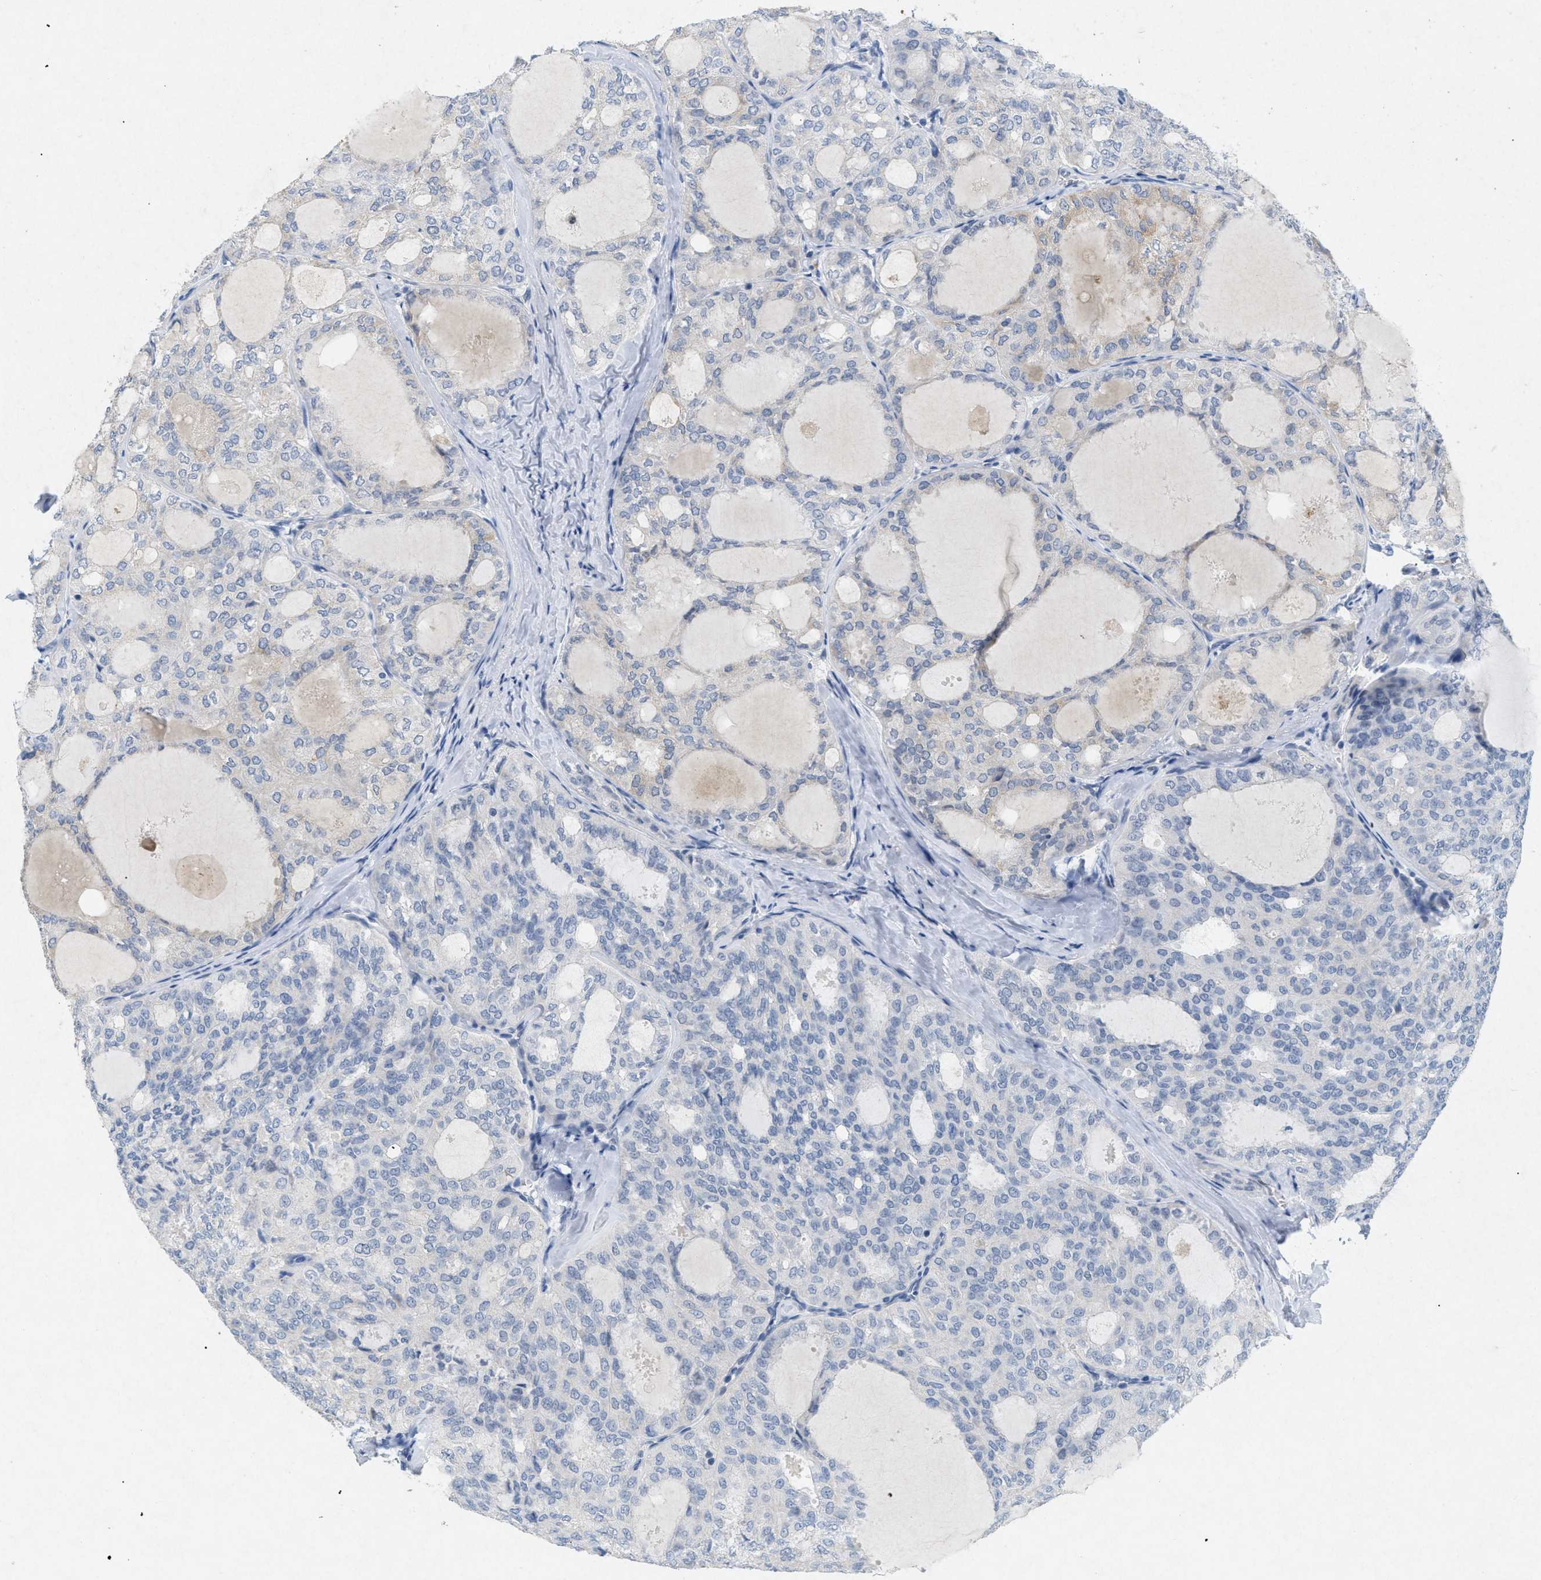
{"staining": {"intensity": "negative", "quantity": "none", "location": "none"}, "tissue": "thyroid cancer", "cell_type": "Tumor cells", "image_type": "cancer", "snomed": [{"axis": "morphology", "description": "Follicular adenoma carcinoma, NOS"}, {"axis": "topography", "description": "Thyroid gland"}], "caption": "This is an IHC micrograph of human follicular adenoma carcinoma (thyroid). There is no staining in tumor cells.", "gene": "TASOR", "patient": {"sex": "male", "age": 75}}